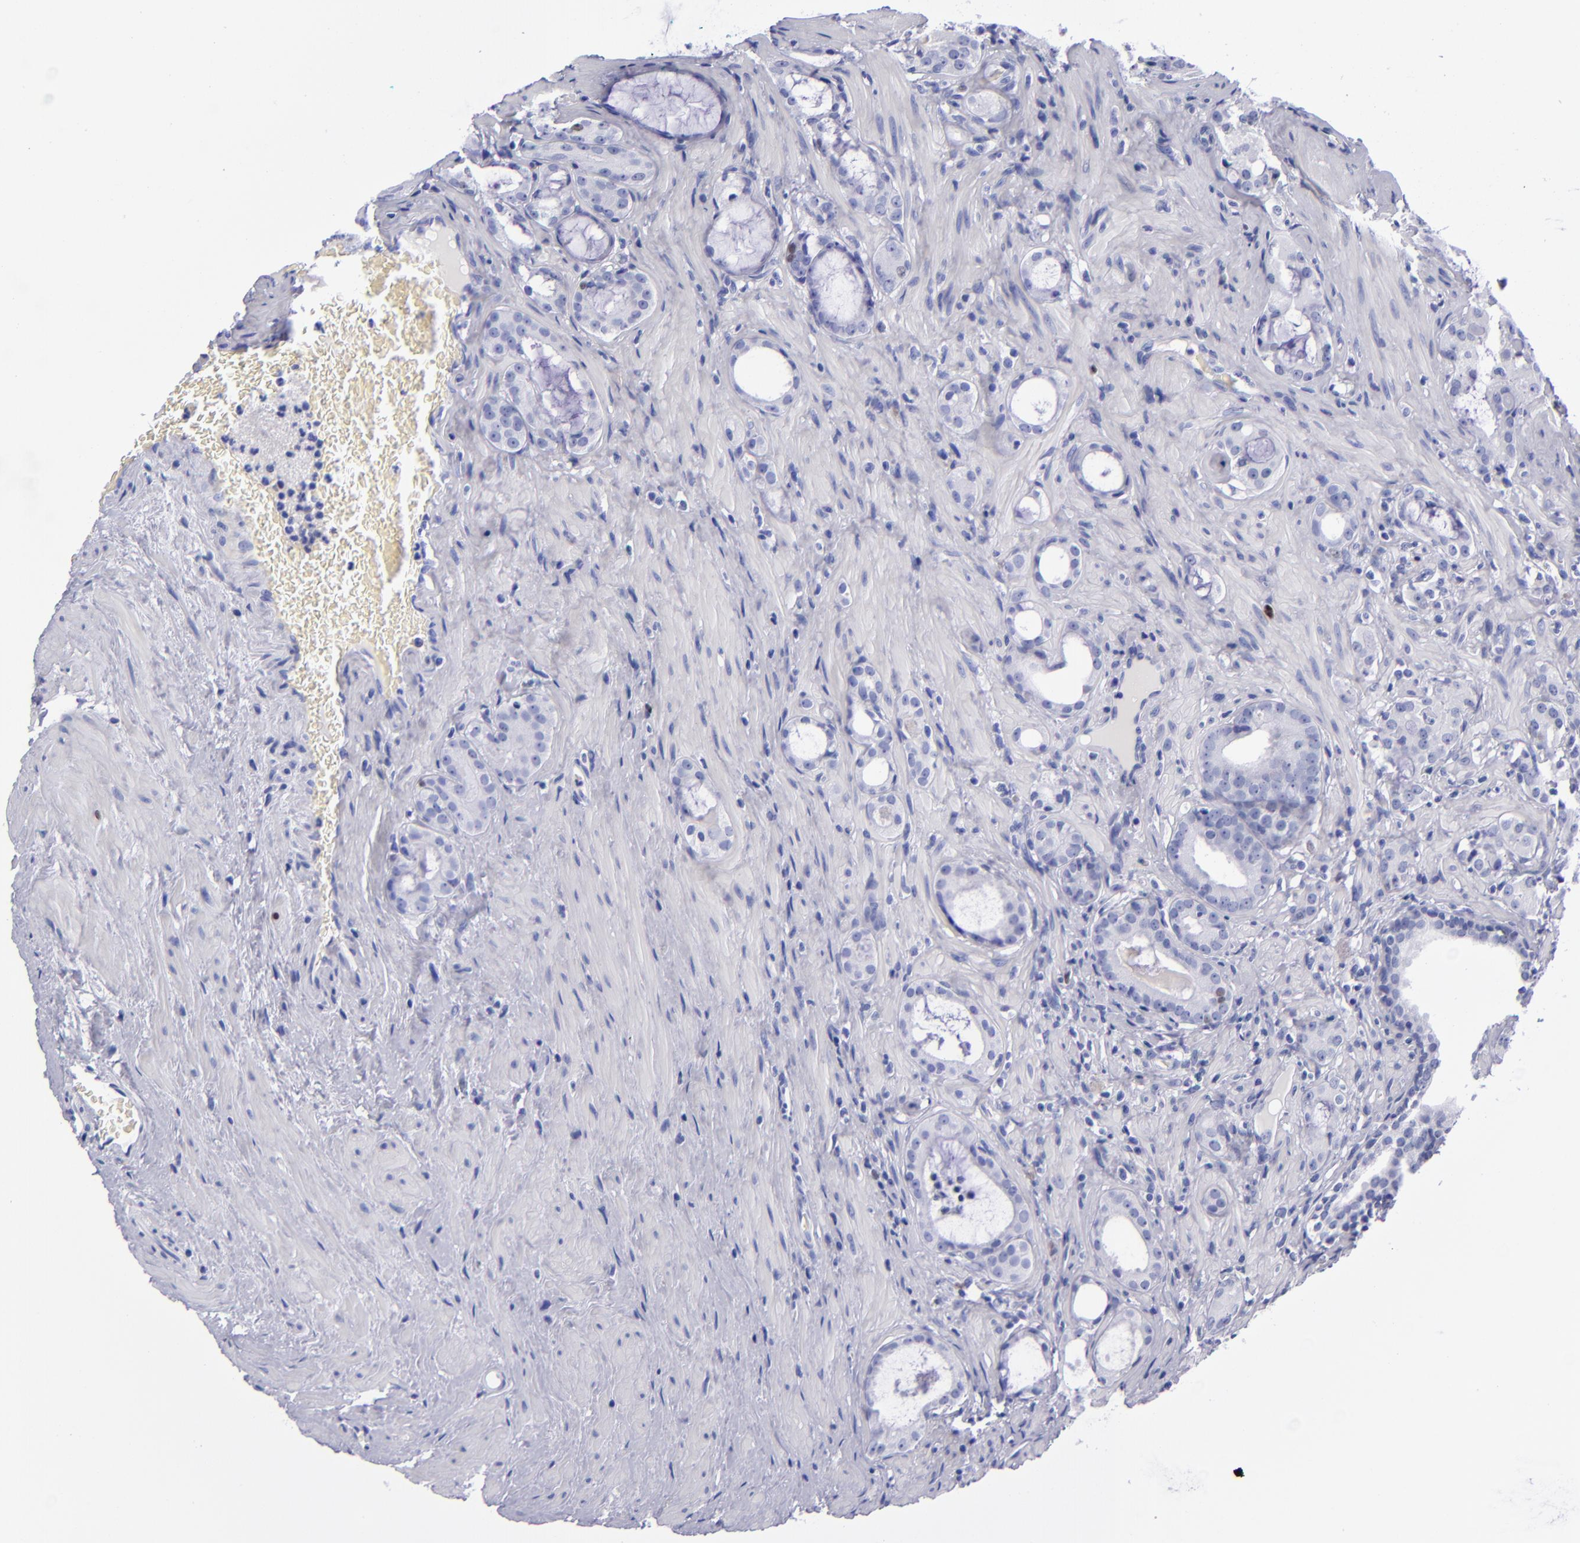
{"staining": {"intensity": "moderate", "quantity": "<25%", "location": "nuclear"}, "tissue": "prostate cancer", "cell_type": "Tumor cells", "image_type": "cancer", "snomed": [{"axis": "morphology", "description": "Adenocarcinoma, Medium grade"}, {"axis": "topography", "description": "Prostate"}], "caption": "About <25% of tumor cells in human prostate cancer (medium-grade adenocarcinoma) display moderate nuclear protein staining as visualized by brown immunohistochemical staining.", "gene": "MCM7", "patient": {"sex": "male", "age": 73}}